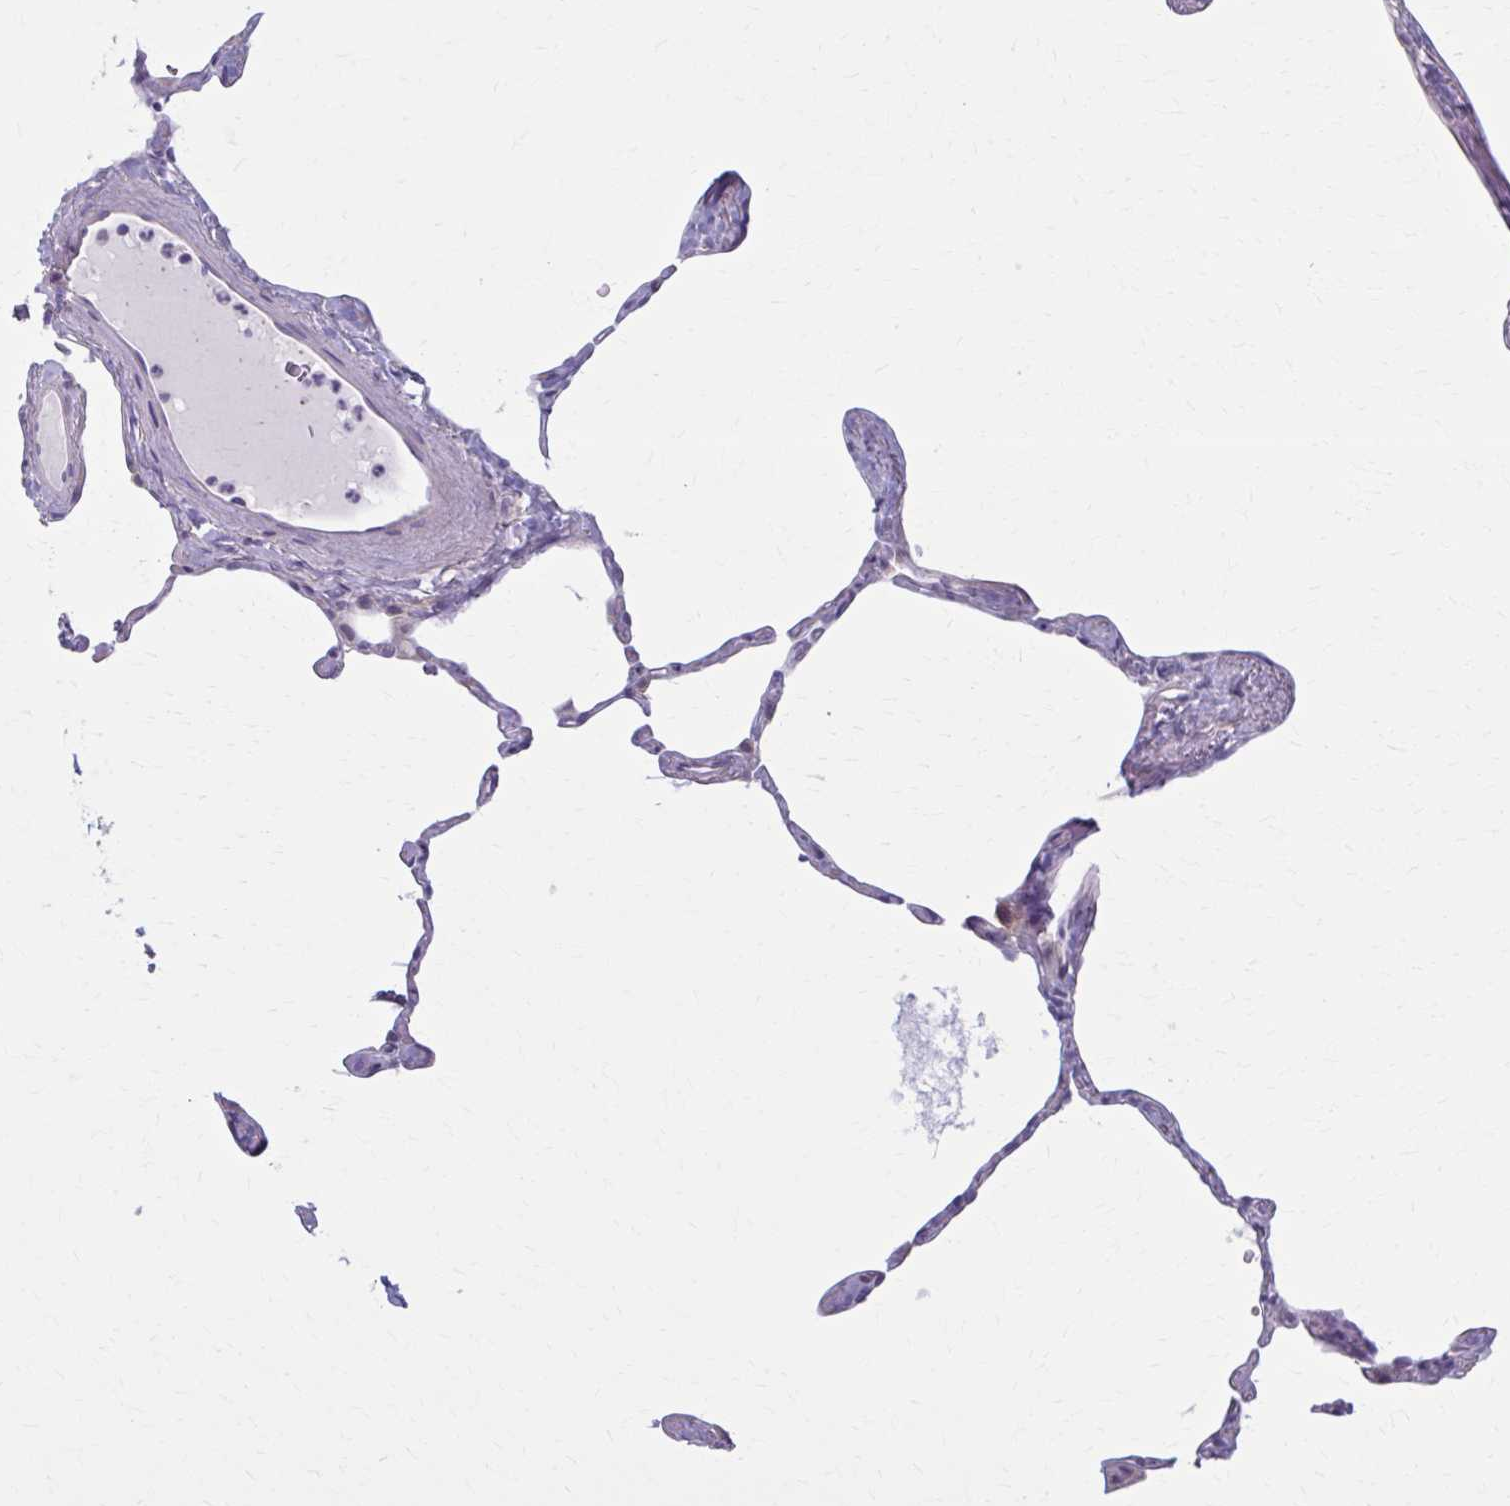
{"staining": {"intensity": "negative", "quantity": "none", "location": "none"}, "tissue": "lung", "cell_type": "Alveolar cells", "image_type": "normal", "snomed": [{"axis": "morphology", "description": "Normal tissue, NOS"}, {"axis": "topography", "description": "Lung"}], "caption": "DAB immunohistochemical staining of benign lung shows no significant expression in alveolar cells.", "gene": "NUMBL", "patient": {"sex": "male", "age": 65}}